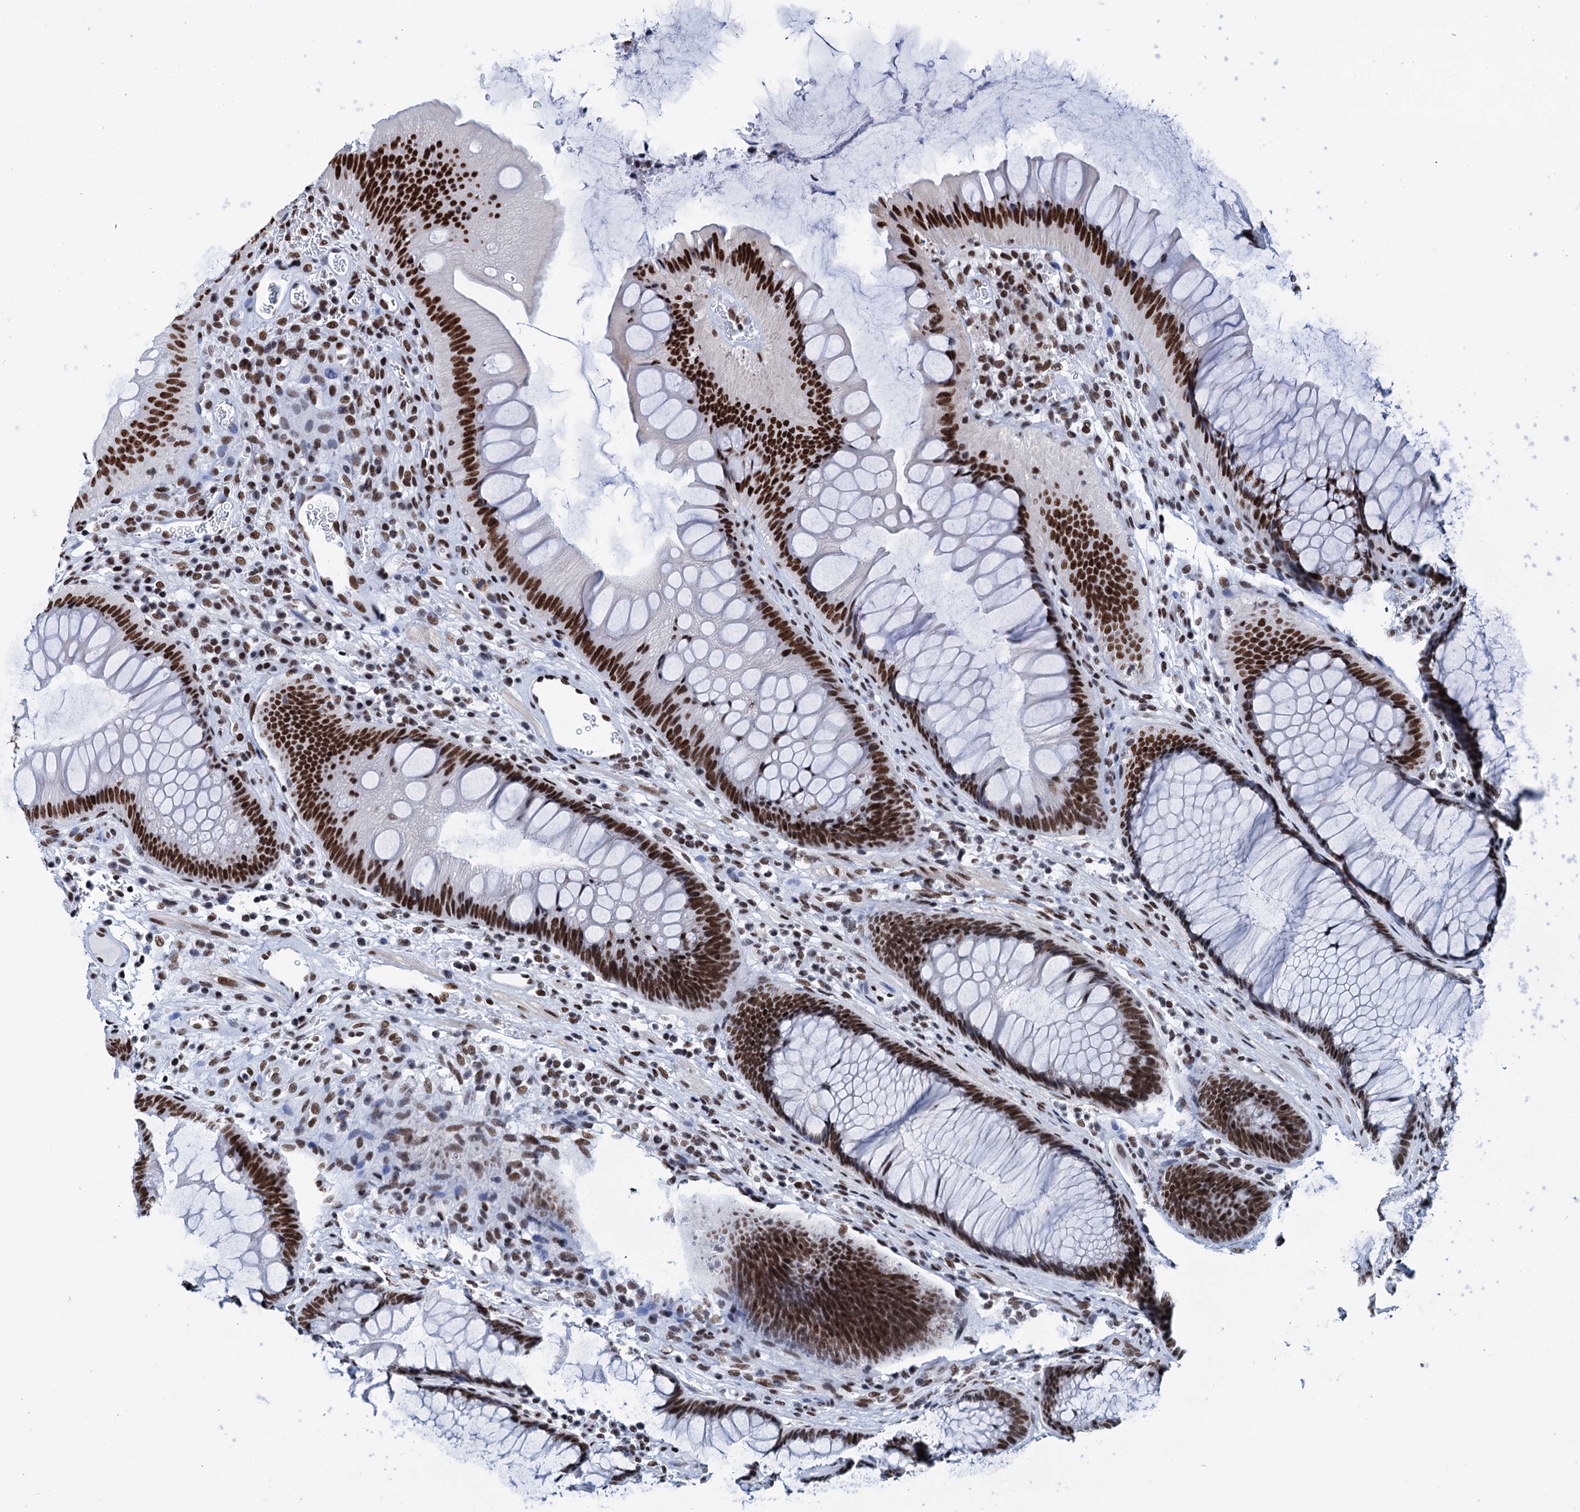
{"staining": {"intensity": "strong", "quantity": ">75%", "location": "nuclear"}, "tissue": "colon", "cell_type": "Endothelial cells", "image_type": "normal", "snomed": [{"axis": "morphology", "description": "Normal tissue, NOS"}, {"axis": "topography", "description": "Colon"}], "caption": "A high-resolution micrograph shows immunohistochemistry (IHC) staining of benign colon, which shows strong nuclear positivity in about >75% of endothelial cells.", "gene": "SLTM", "patient": {"sex": "female", "age": 82}}